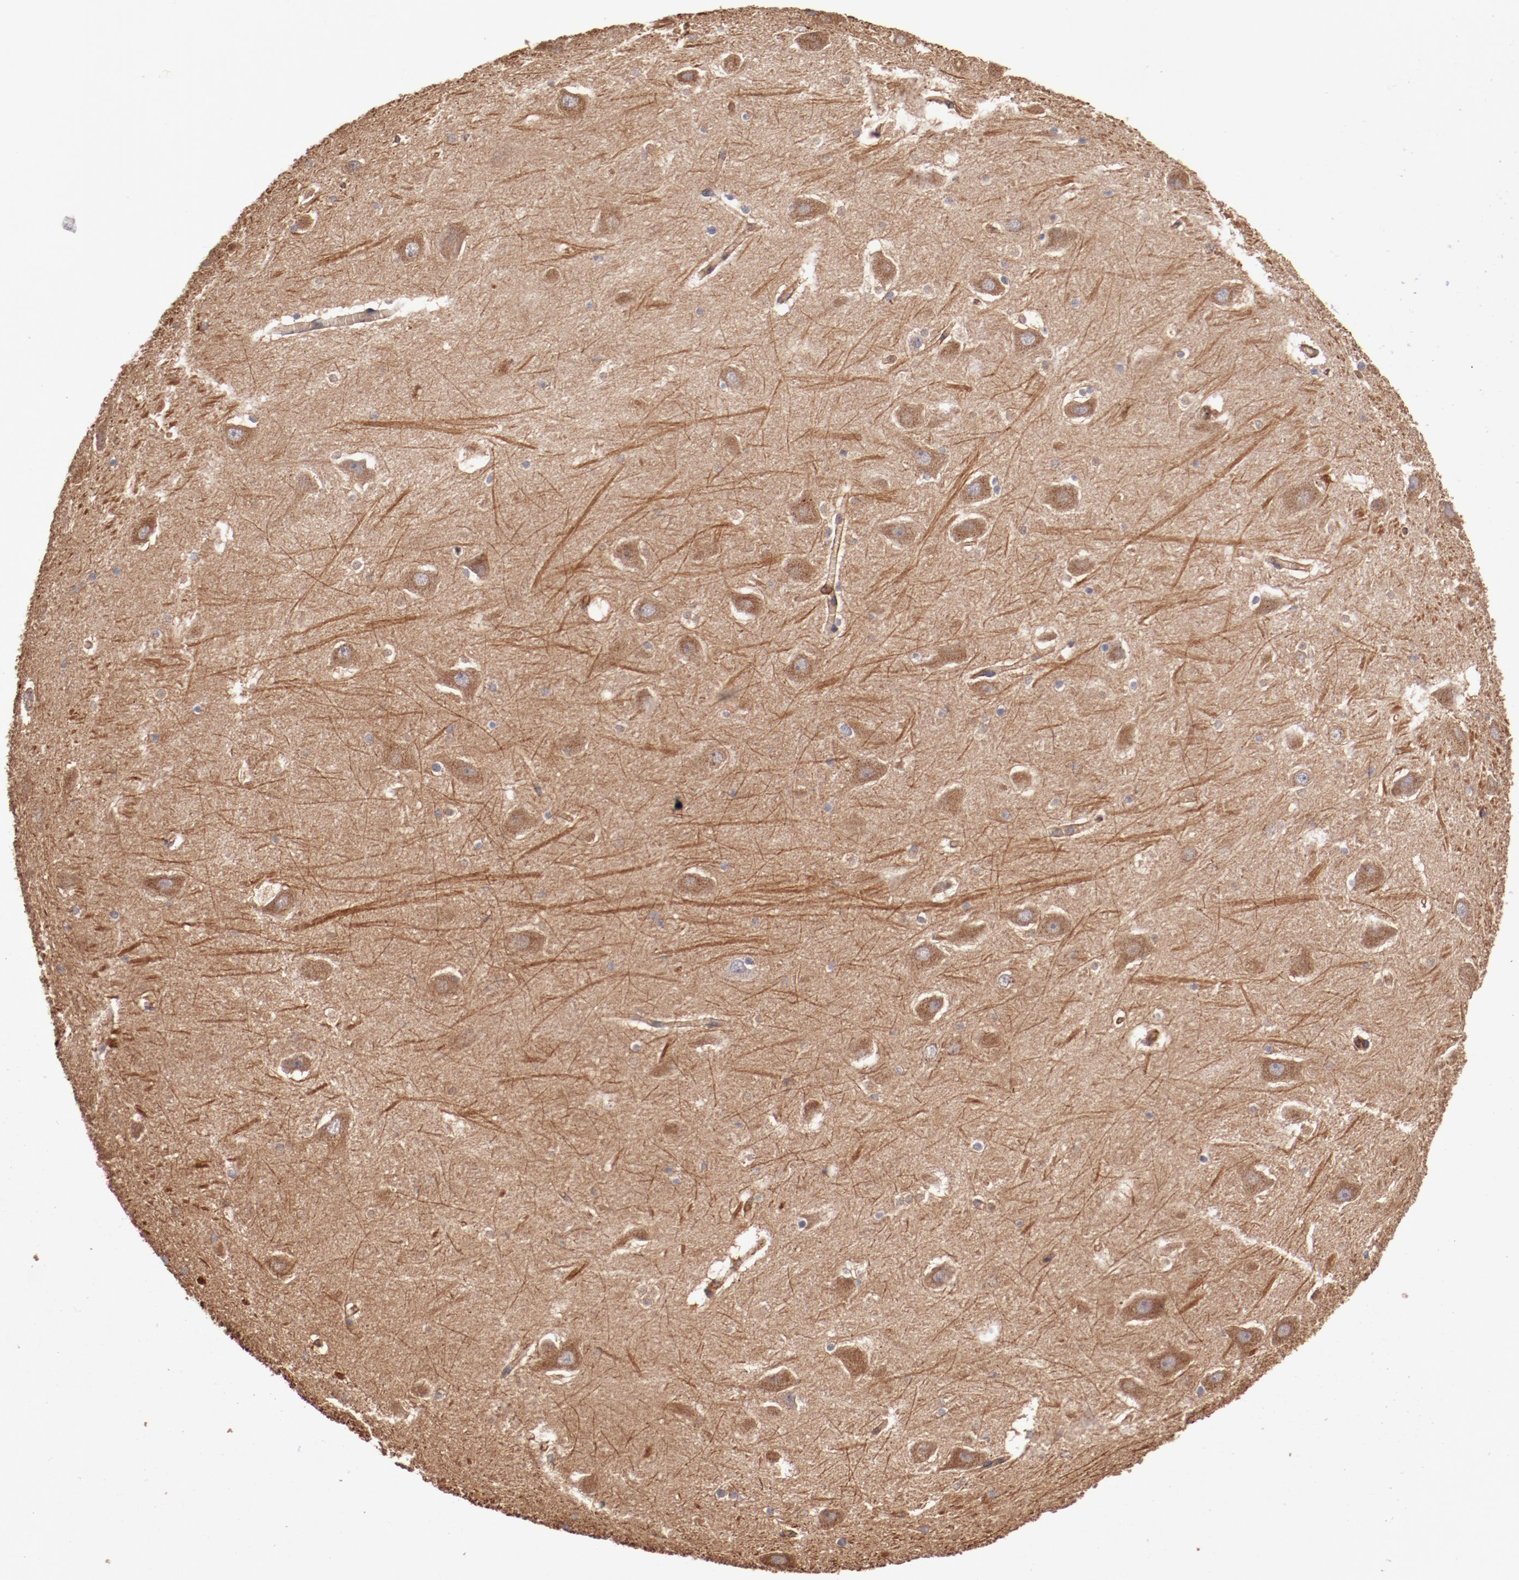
{"staining": {"intensity": "moderate", "quantity": ">75%", "location": "cytoplasmic/membranous"}, "tissue": "hippocampus", "cell_type": "Glial cells", "image_type": "normal", "snomed": [{"axis": "morphology", "description": "Normal tissue, NOS"}, {"axis": "topography", "description": "Hippocampus"}], "caption": "IHC (DAB) staining of normal human hippocampus displays moderate cytoplasmic/membranous protein expression in about >75% of glial cells.", "gene": "TMOD3", "patient": {"sex": "male", "age": 45}}